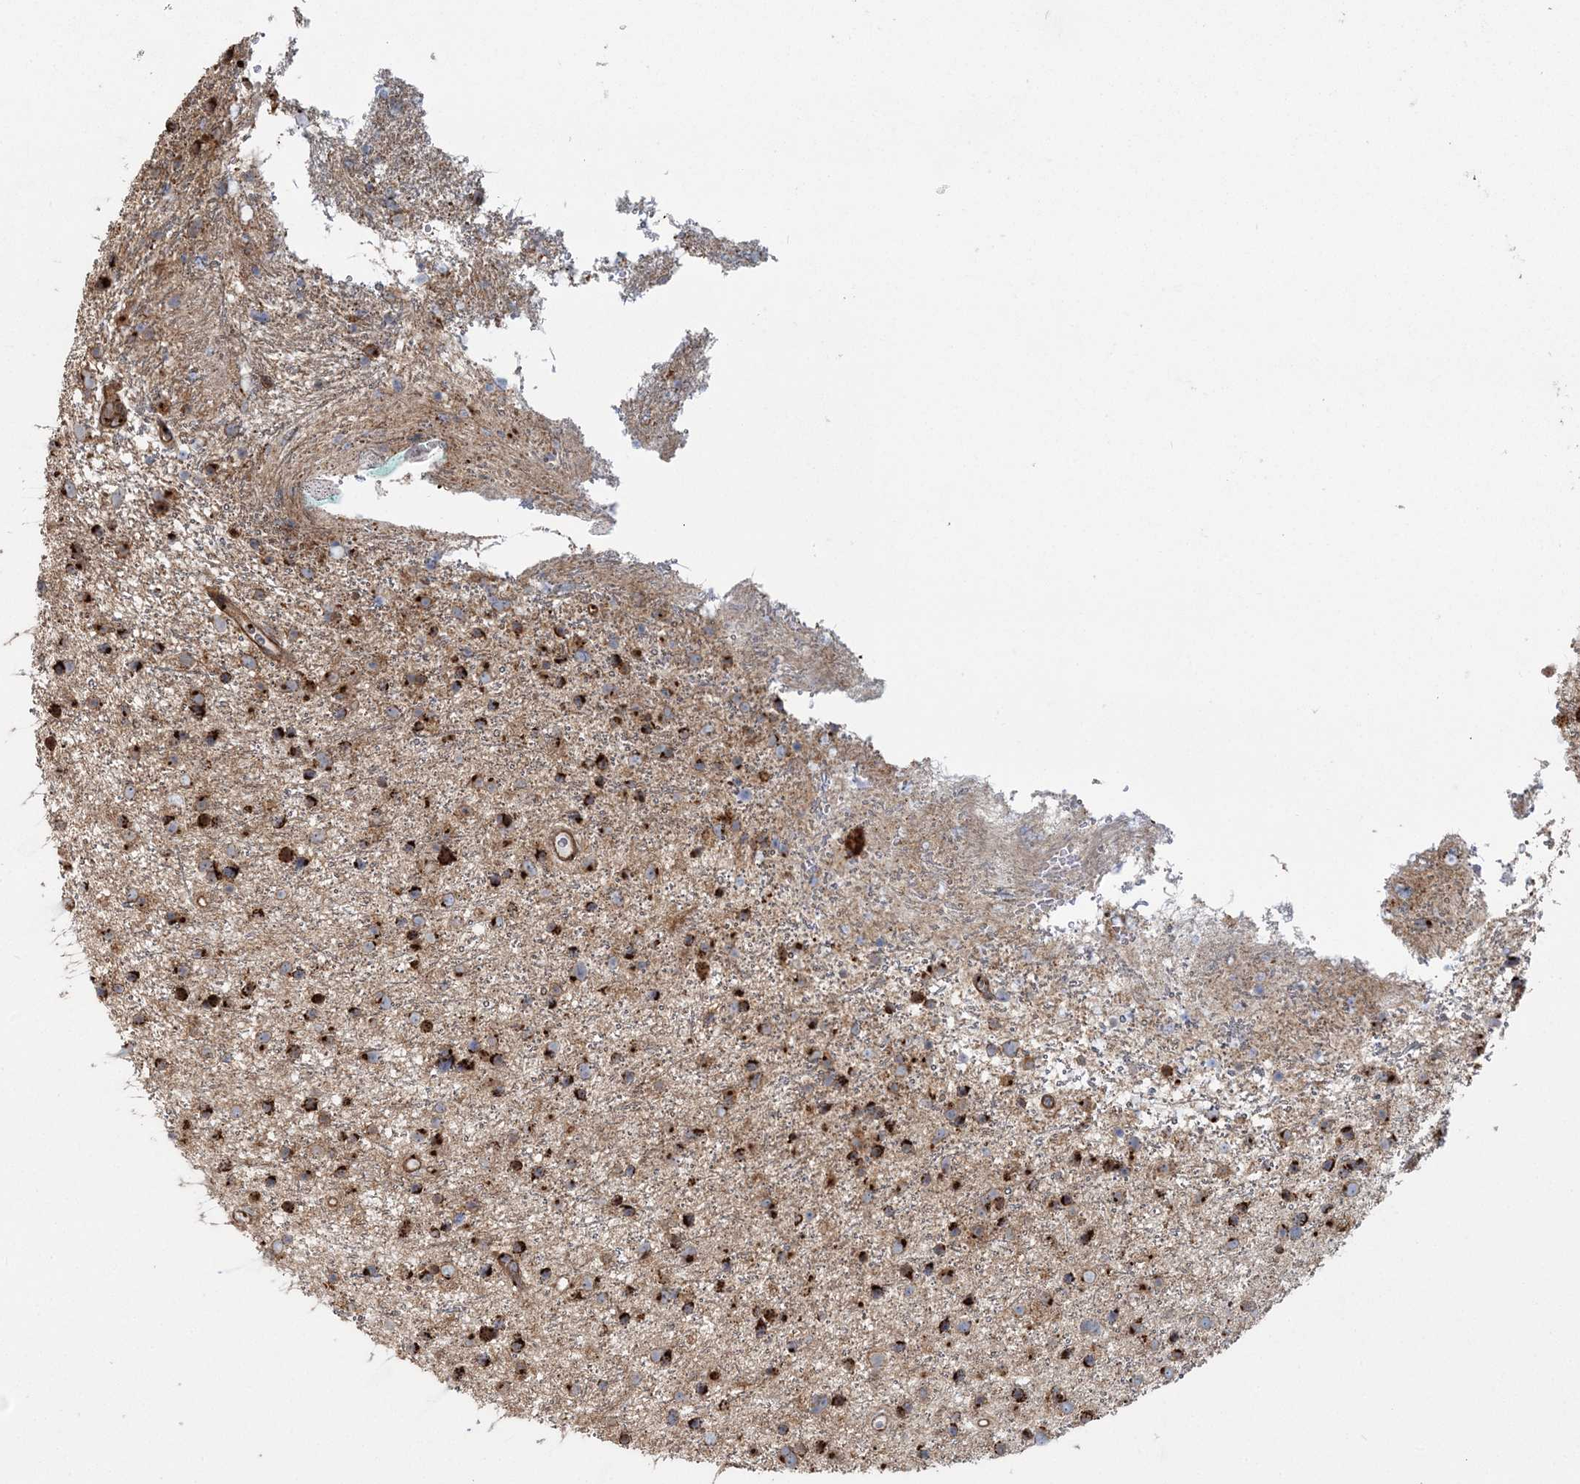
{"staining": {"intensity": "strong", "quantity": ">75%", "location": "cytoplasmic/membranous"}, "tissue": "glioma", "cell_type": "Tumor cells", "image_type": "cancer", "snomed": [{"axis": "morphology", "description": "Glioma, malignant, Low grade"}, {"axis": "topography", "description": "Cerebral cortex"}], "caption": "Protein expression analysis of human glioma reveals strong cytoplasmic/membranous positivity in approximately >75% of tumor cells.", "gene": "TRAF3IP2", "patient": {"sex": "female", "age": 39}}